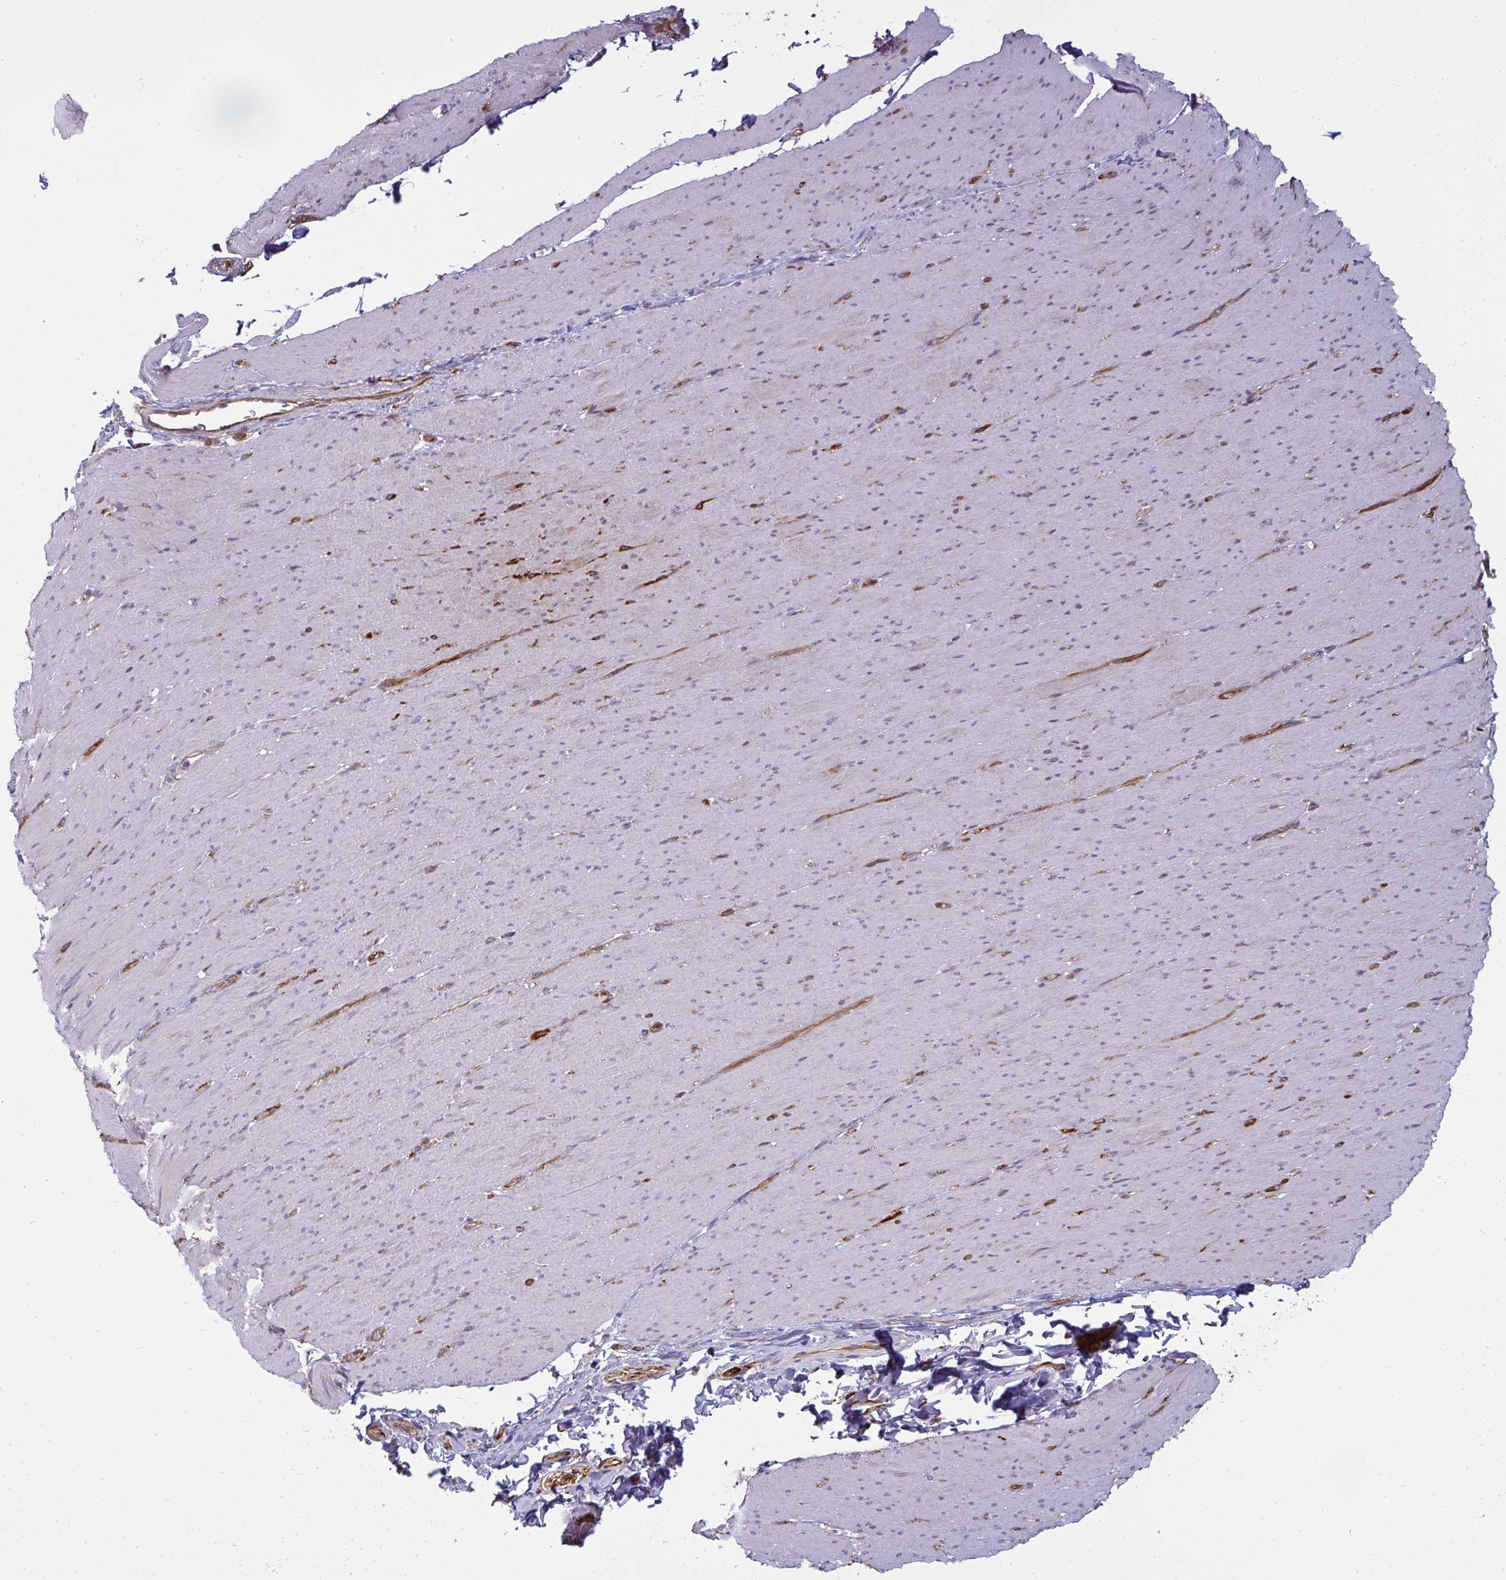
{"staining": {"intensity": "negative", "quantity": "none", "location": "none"}, "tissue": "smooth muscle", "cell_type": "Smooth muscle cells", "image_type": "normal", "snomed": [{"axis": "morphology", "description": "Normal tissue, NOS"}, {"axis": "topography", "description": "Smooth muscle"}, {"axis": "topography", "description": "Rectum"}], "caption": "High magnification brightfield microscopy of unremarkable smooth muscle stained with DAB (brown) and counterstained with hematoxylin (blue): smooth muscle cells show no significant expression. (IHC, brightfield microscopy, high magnification).", "gene": "IFIT3", "patient": {"sex": "male", "age": 53}}